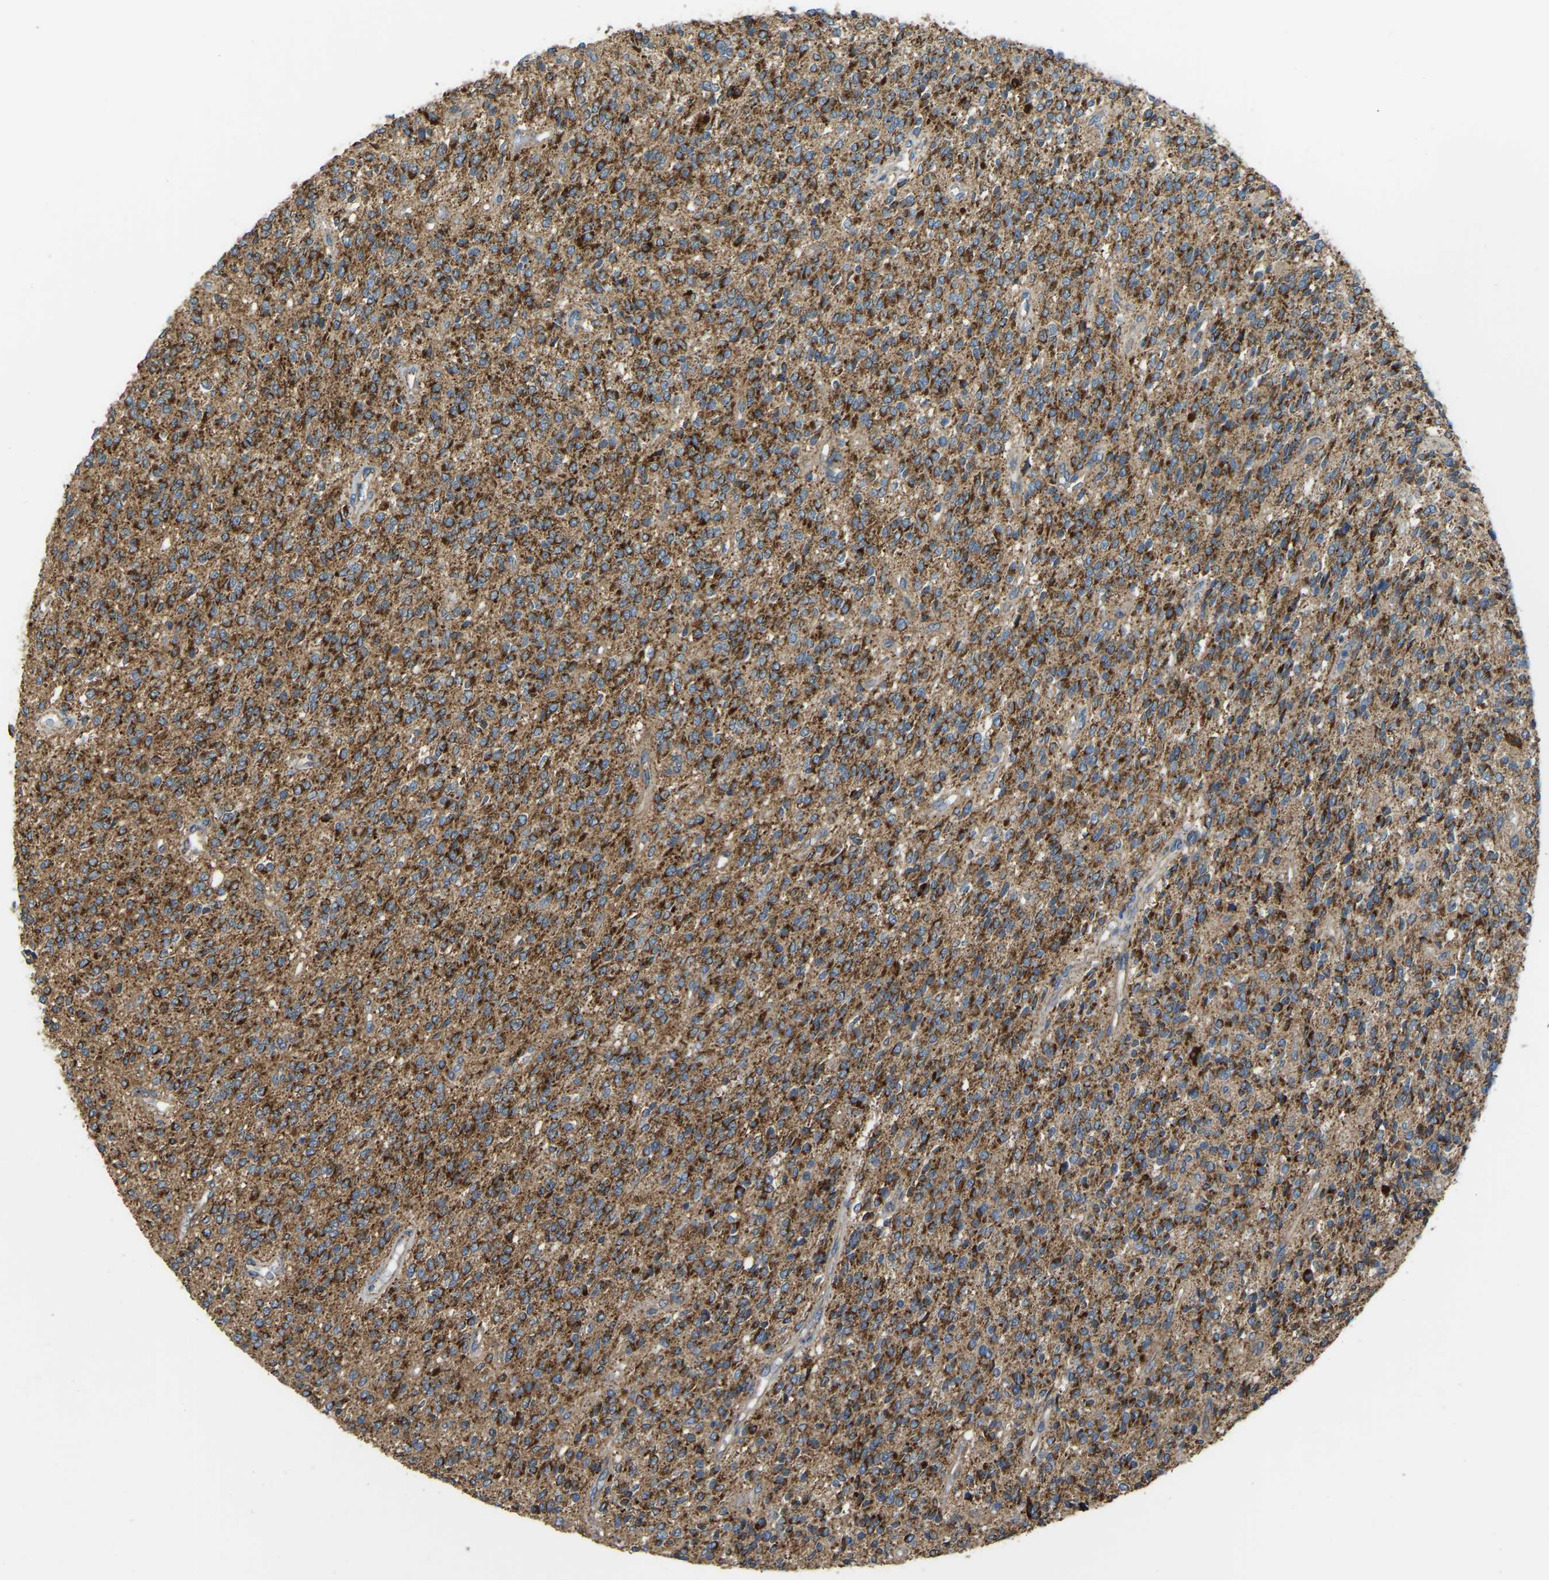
{"staining": {"intensity": "moderate", "quantity": ">75%", "location": "cytoplasmic/membranous"}, "tissue": "glioma", "cell_type": "Tumor cells", "image_type": "cancer", "snomed": [{"axis": "morphology", "description": "Glioma, malignant, High grade"}, {"axis": "topography", "description": "Brain"}], "caption": "Tumor cells reveal medium levels of moderate cytoplasmic/membranous positivity in approximately >75% of cells in glioma. (Brightfield microscopy of DAB IHC at high magnification).", "gene": "PSMD7", "patient": {"sex": "male", "age": 34}}